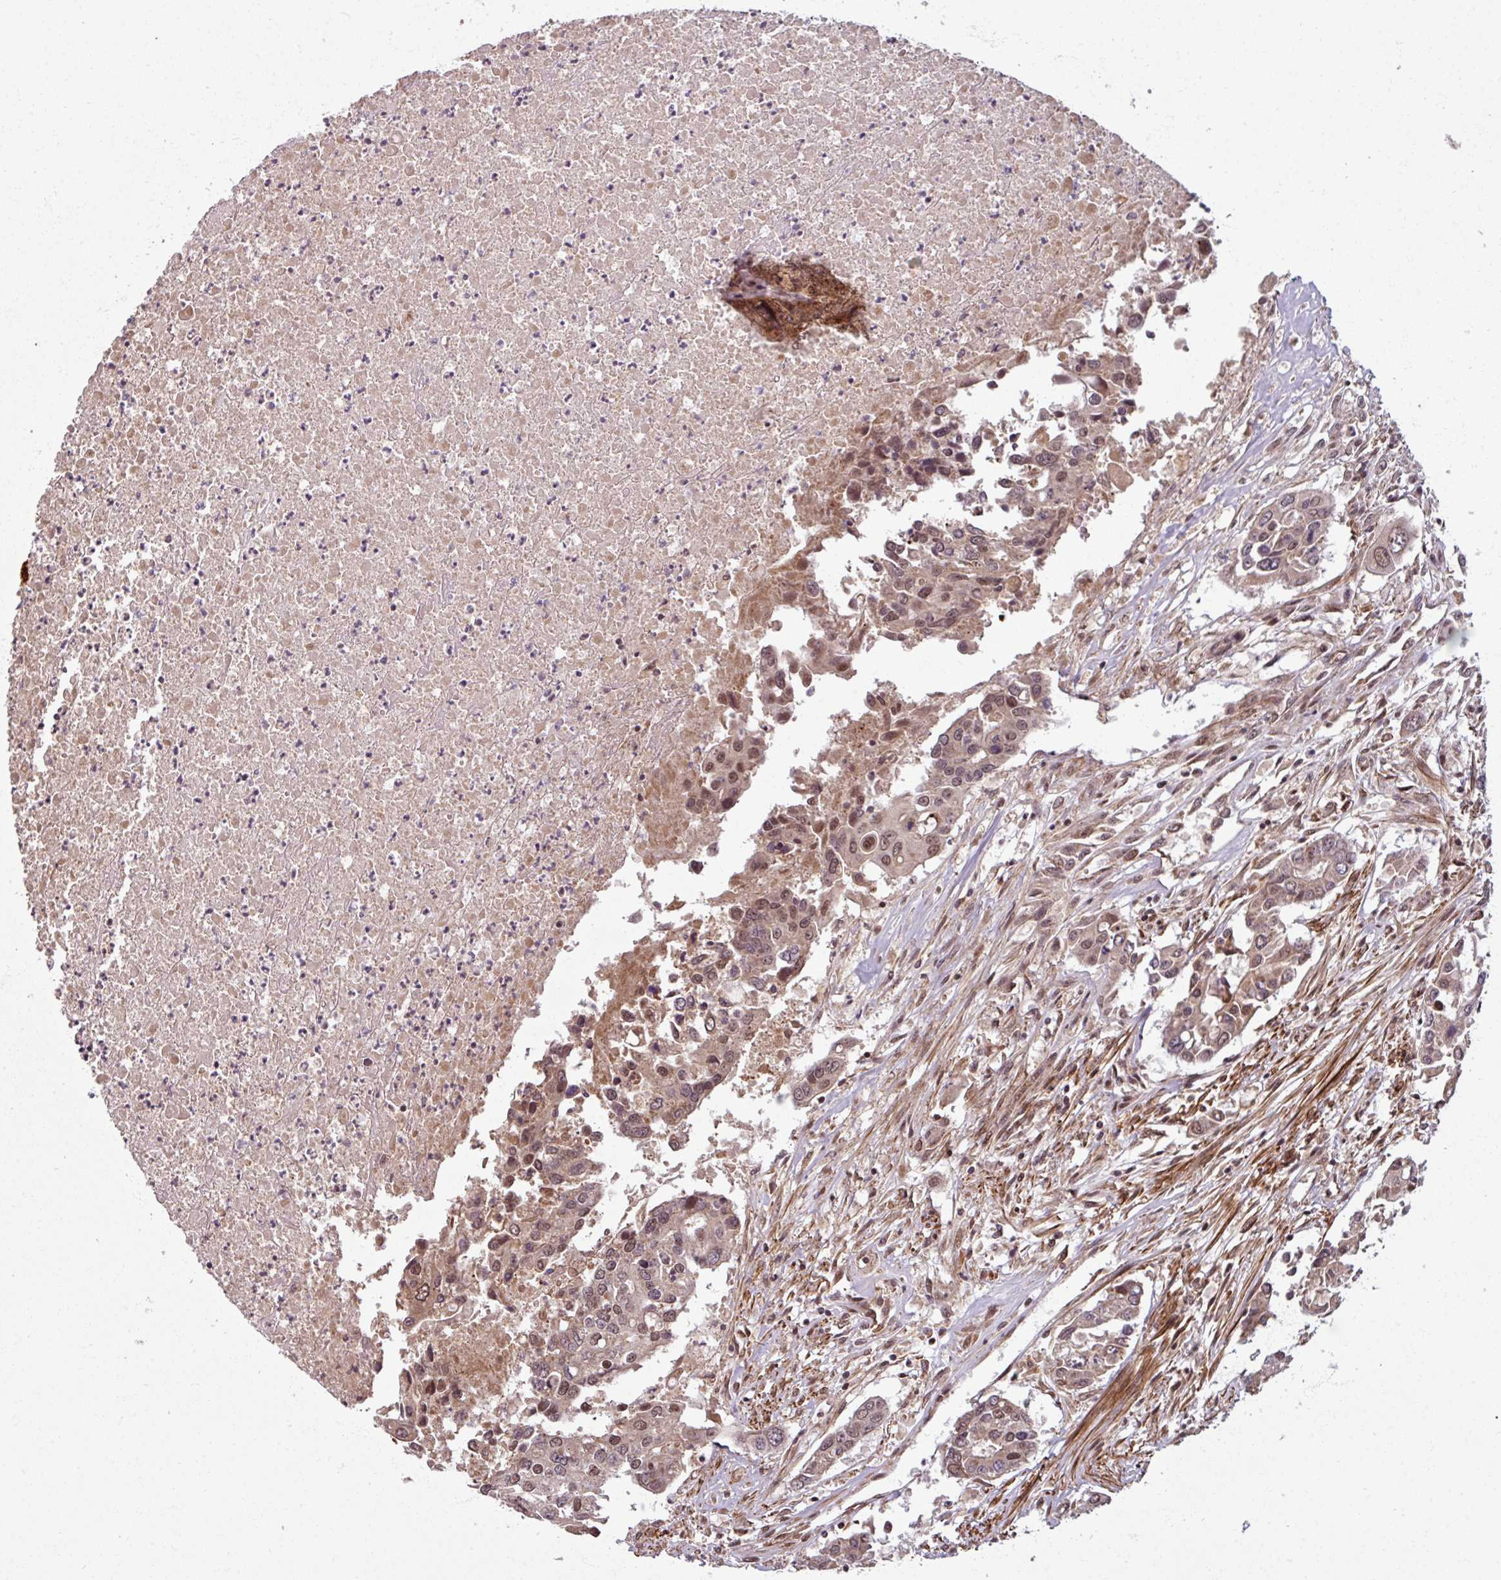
{"staining": {"intensity": "moderate", "quantity": "25%-75%", "location": "nuclear"}, "tissue": "colorectal cancer", "cell_type": "Tumor cells", "image_type": "cancer", "snomed": [{"axis": "morphology", "description": "Adenocarcinoma, NOS"}, {"axis": "topography", "description": "Colon"}], "caption": "Brown immunohistochemical staining in human colorectal cancer shows moderate nuclear staining in approximately 25%-75% of tumor cells.", "gene": "SWI5", "patient": {"sex": "male", "age": 77}}